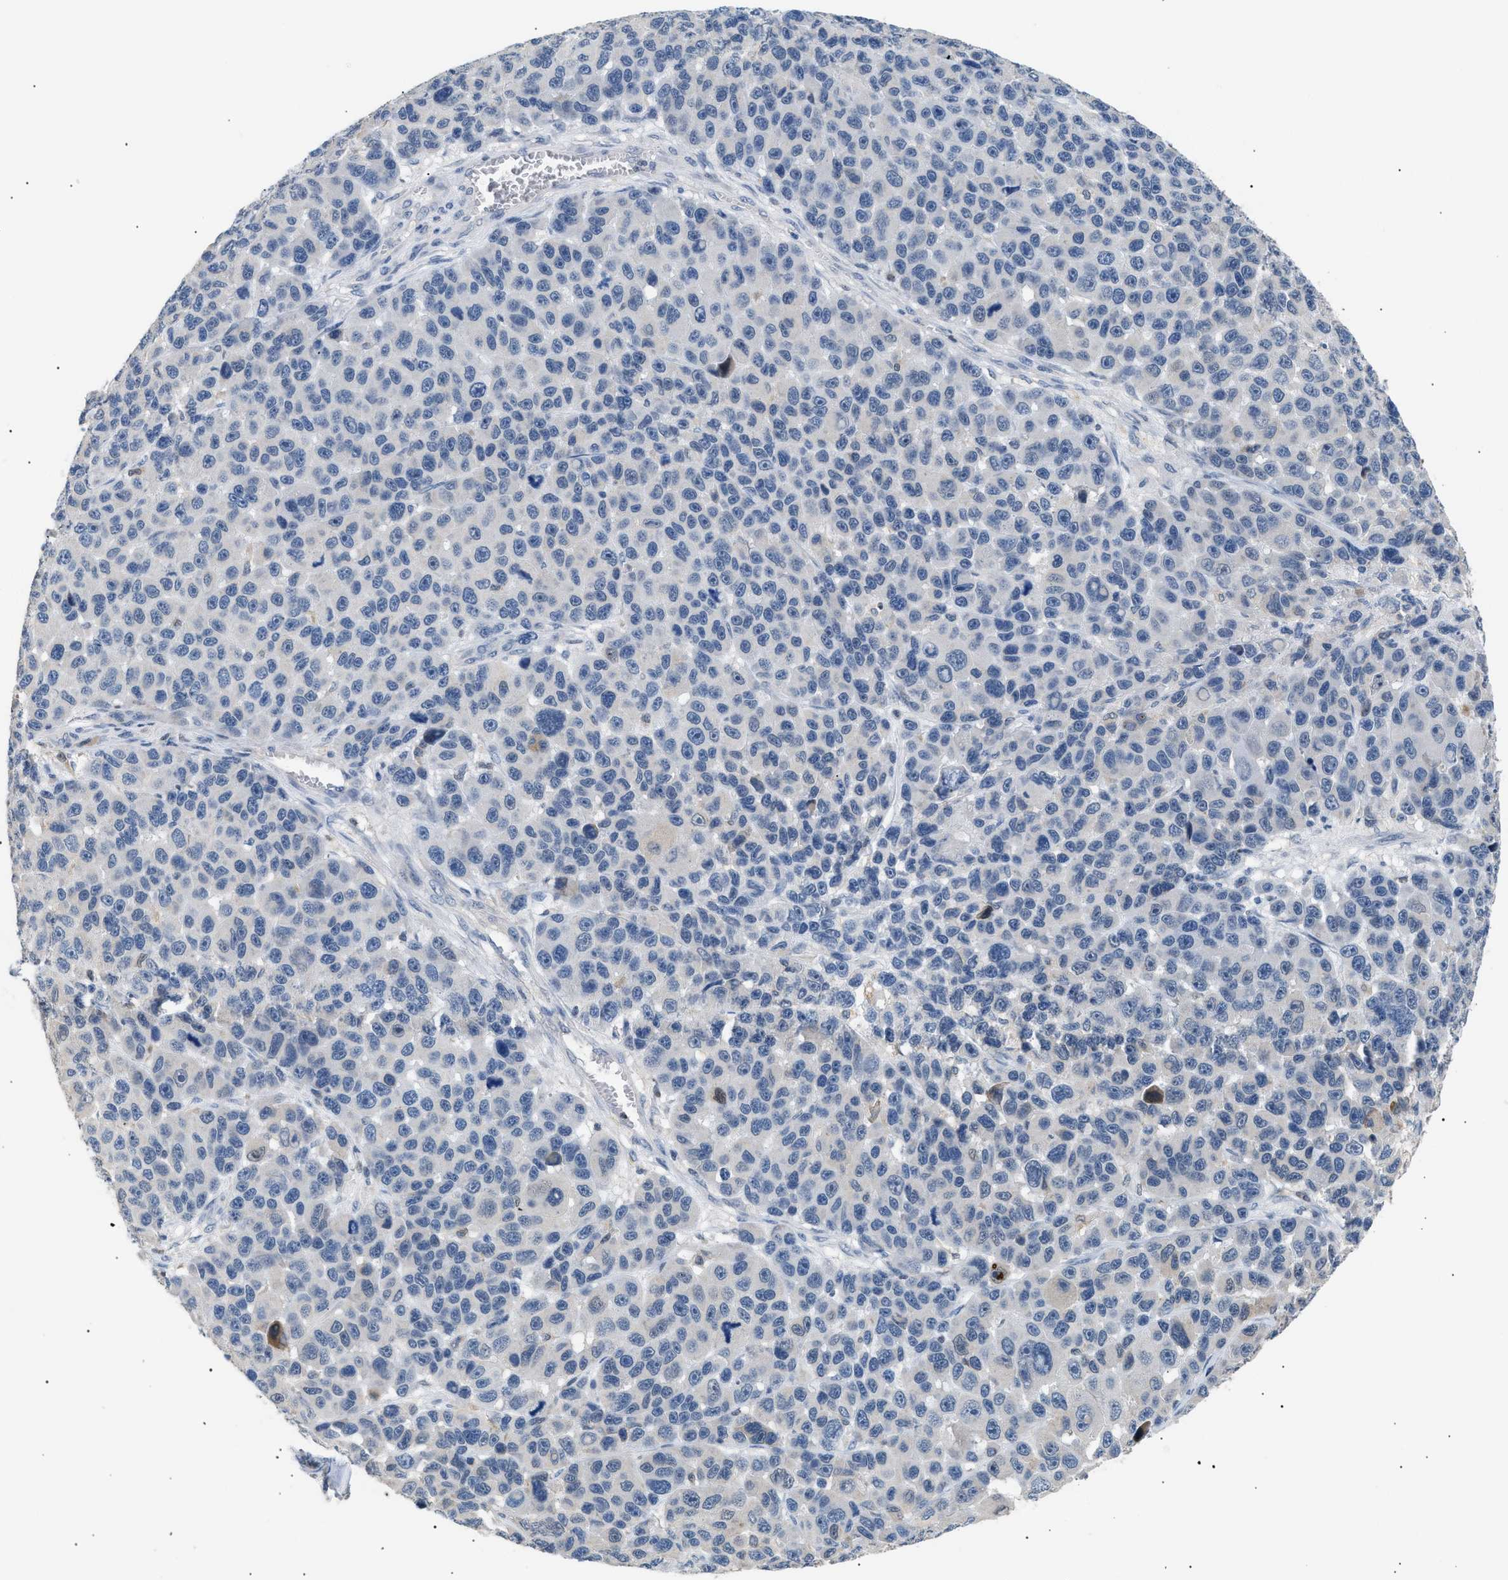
{"staining": {"intensity": "negative", "quantity": "none", "location": "none"}, "tissue": "melanoma", "cell_type": "Tumor cells", "image_type": "cancer", "snomed": [{"axis": "morphology", "description": "Malignant melanoma, NOS"}, {"axis": "topography", "description": "Skin"}], "caption": "High power microscopy micrograph of an immunohistochemistry micrograph of malignant melanoma, revealing no significant positivity in tumor cells.", "gene": "AKR1A1", "patient": {"sex": "male", "age": 53}}